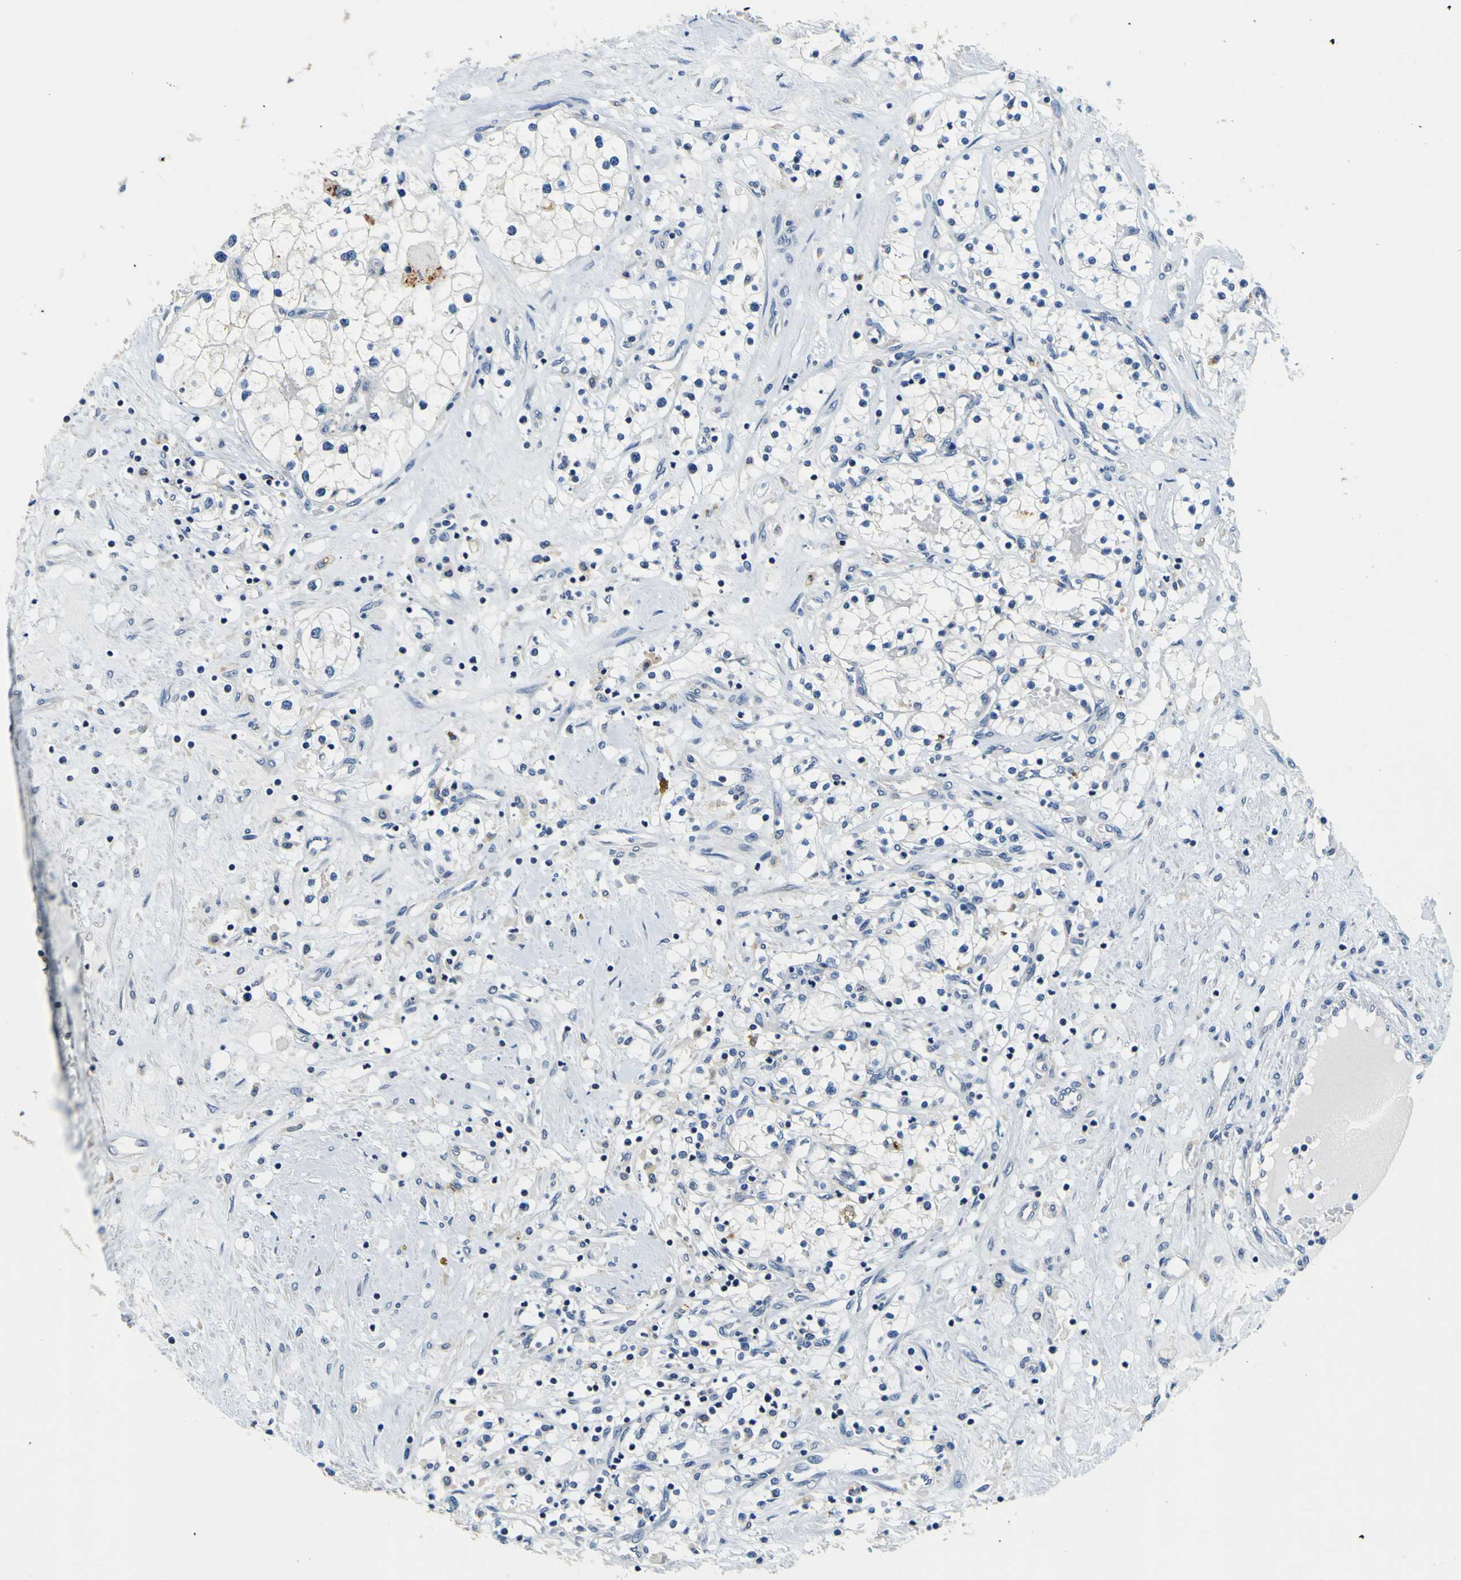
{"staining": {"intensity": "negative", "quantity": "none", "location": "none"}, "tissue": "renal cancer", "cell_type": "Tumor cells", "image_type": "cancer", "snomed": [{"axis": "morphology", "description": "Adenocarcinoma, NOS"}, {"axis": "topography", "description": "Kidney"}], "caption": "A high-resolution photomicrograph shows immunohistochemistry staining of renal cancer, which shows no significant expression in tumor cells.", "gene": "TNIK", "patient": {"sex": "male", "age": 68}}